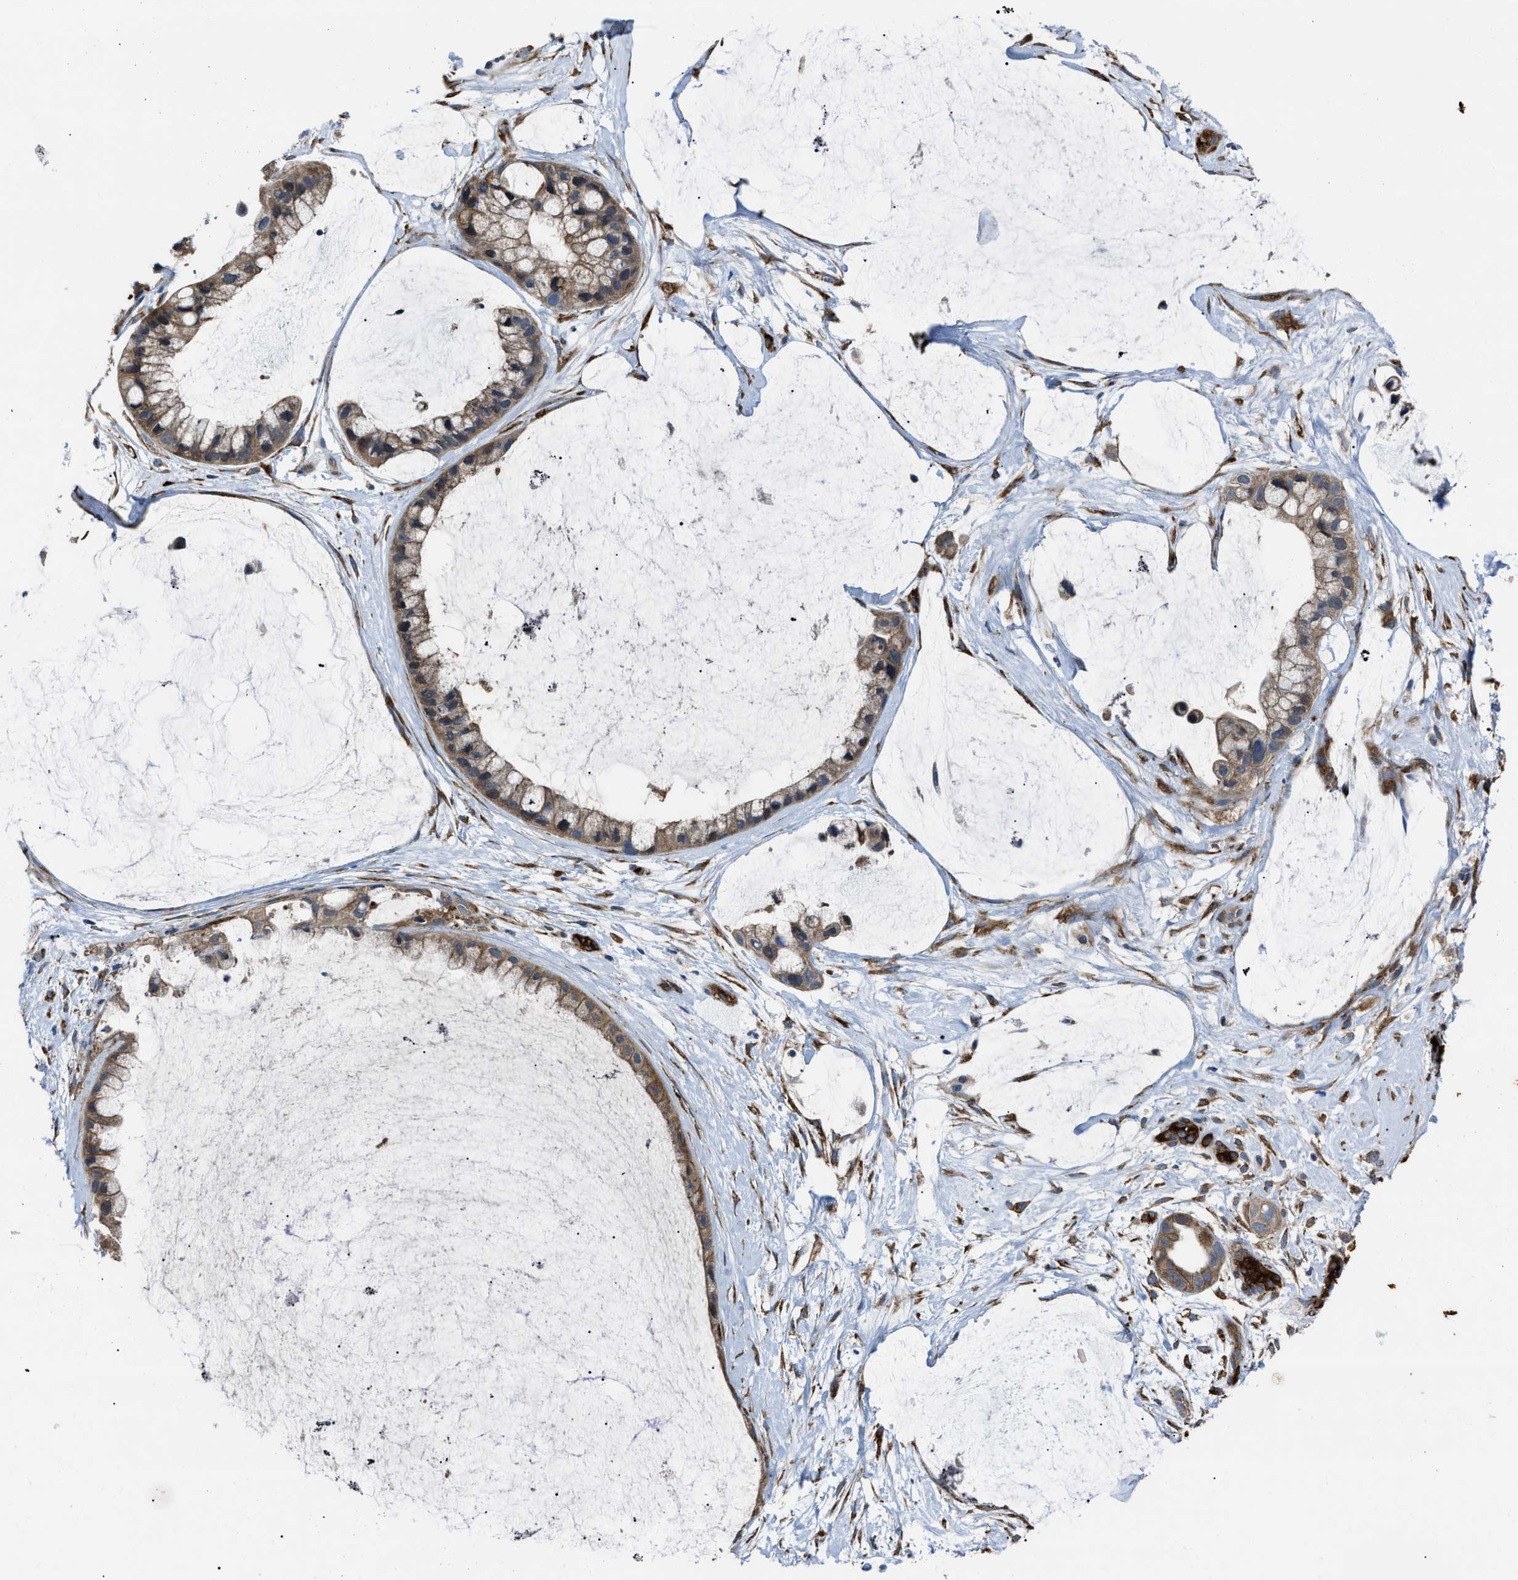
{"staining": {"intensity": "moderate", "quantity": ">75%", "location": "cytoplasmic/membranous"}, "tissue": "ovarian cancer", "cell_type": "Tumor cells", "image_type": "cancer", "snomed": [{"axis": "morphology", "description": "Cystadenocarcinoma, mucinous, NOS"}, {"axis": "topography", "description": "Ovary"}], "caption": "Ovarian cancer (mucinous cystadenocarcinoma) stained for a protein displays moderate cytoplasmic/membranous positivity in tumor cells.", "gene": "SELENOM", "patient": {"sex": "female", "age": 39}}